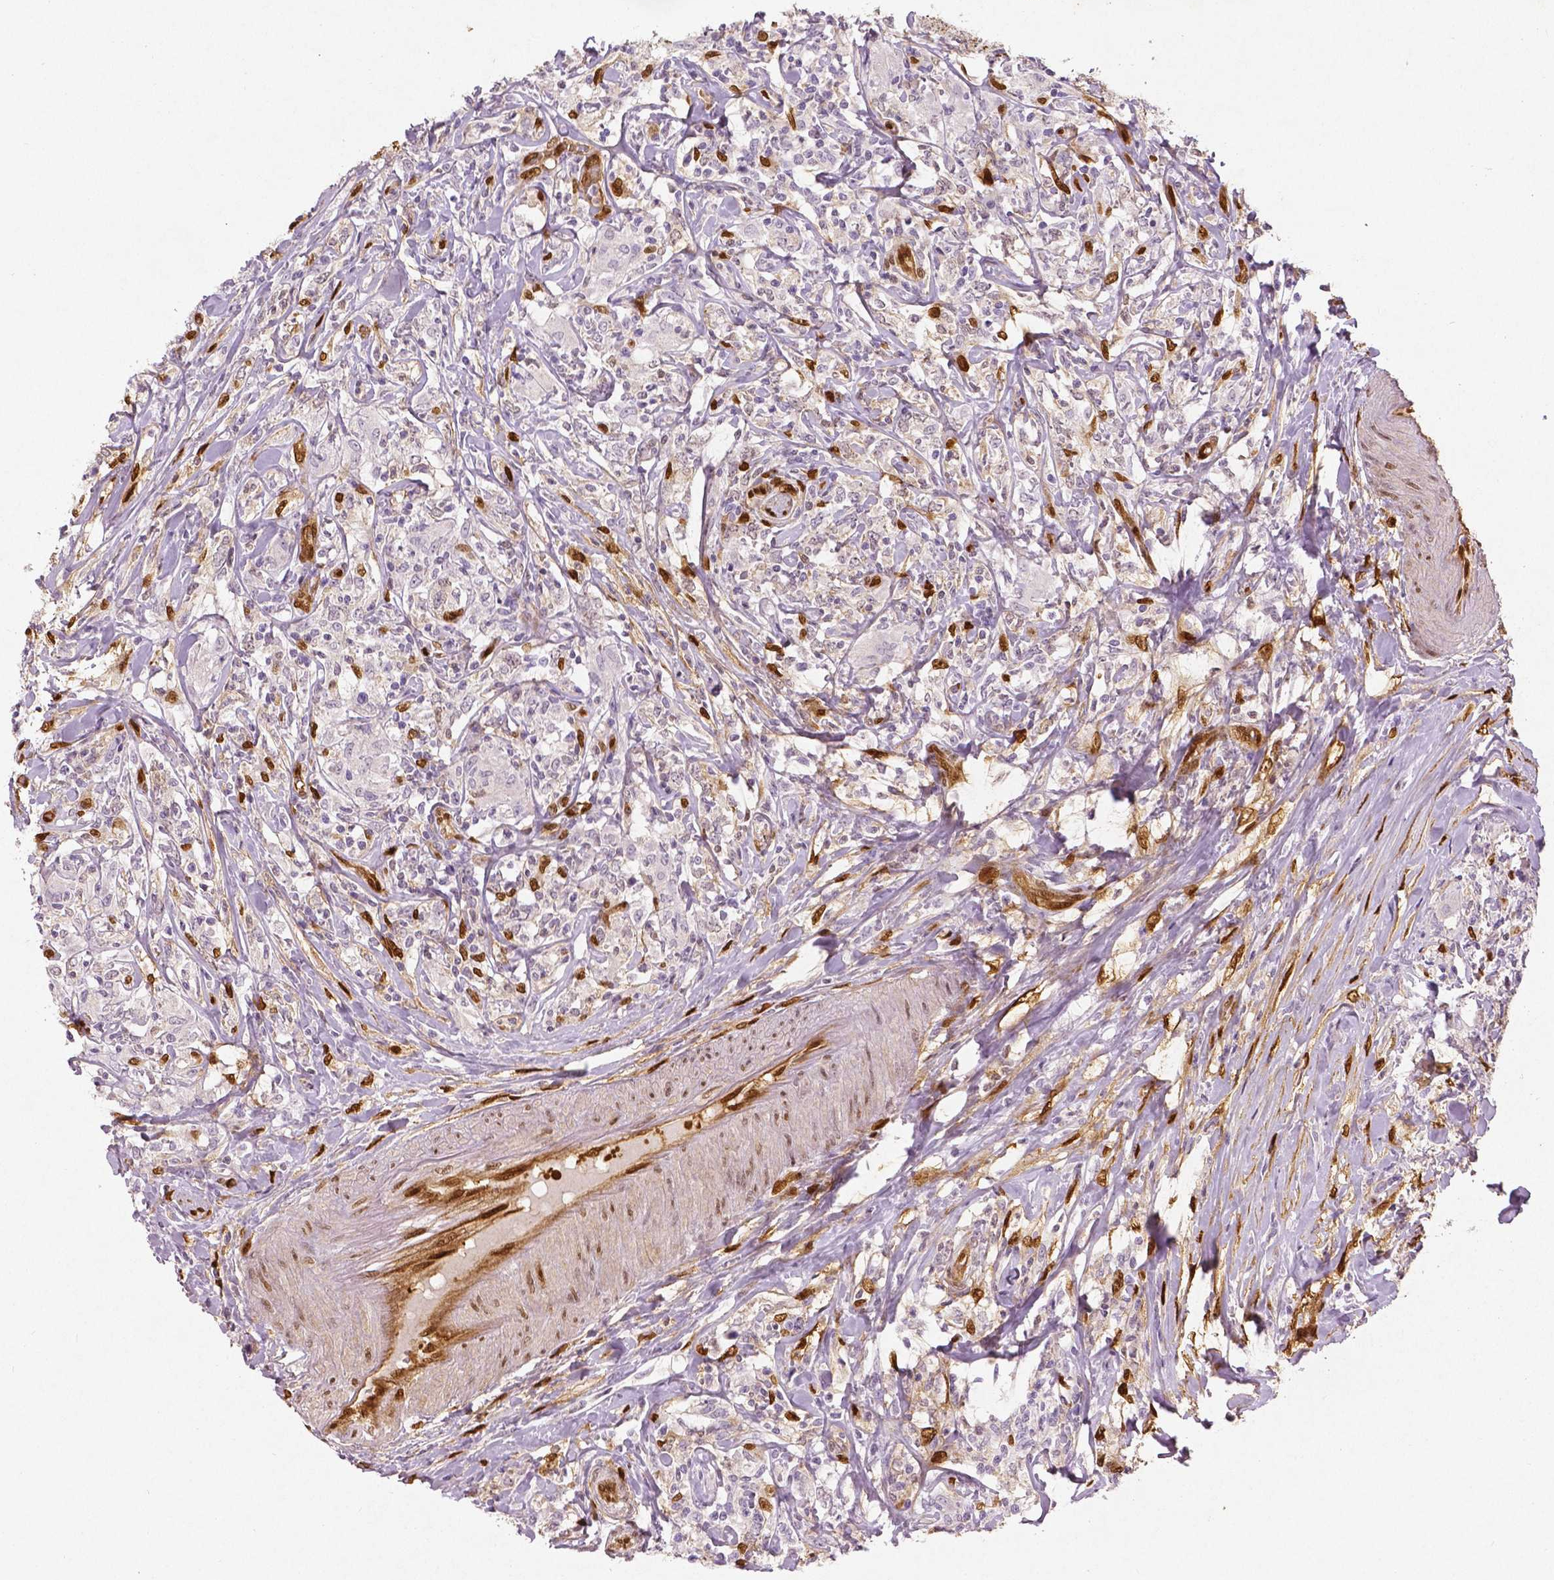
{"staining": {"intensity": "negative", "quantity": "none", "location": "none"}, "tissue": "lymphoma", "cell_type": "Tumor cells", "image_type": "cancer", "snomed": [{"axis": "morphology", "description": "Malignant lymphoma, non-Hodgkin's type, High grade"}, {"axis": "topography", "description": "Lymph node"}], "caption": "Tumor cells are negative for brown protein staining in high-grade malignant lymphoma, non-Hodgkin's type.", "gene": "WWTR1", "patient": {"sex": "female", "age": 84}}